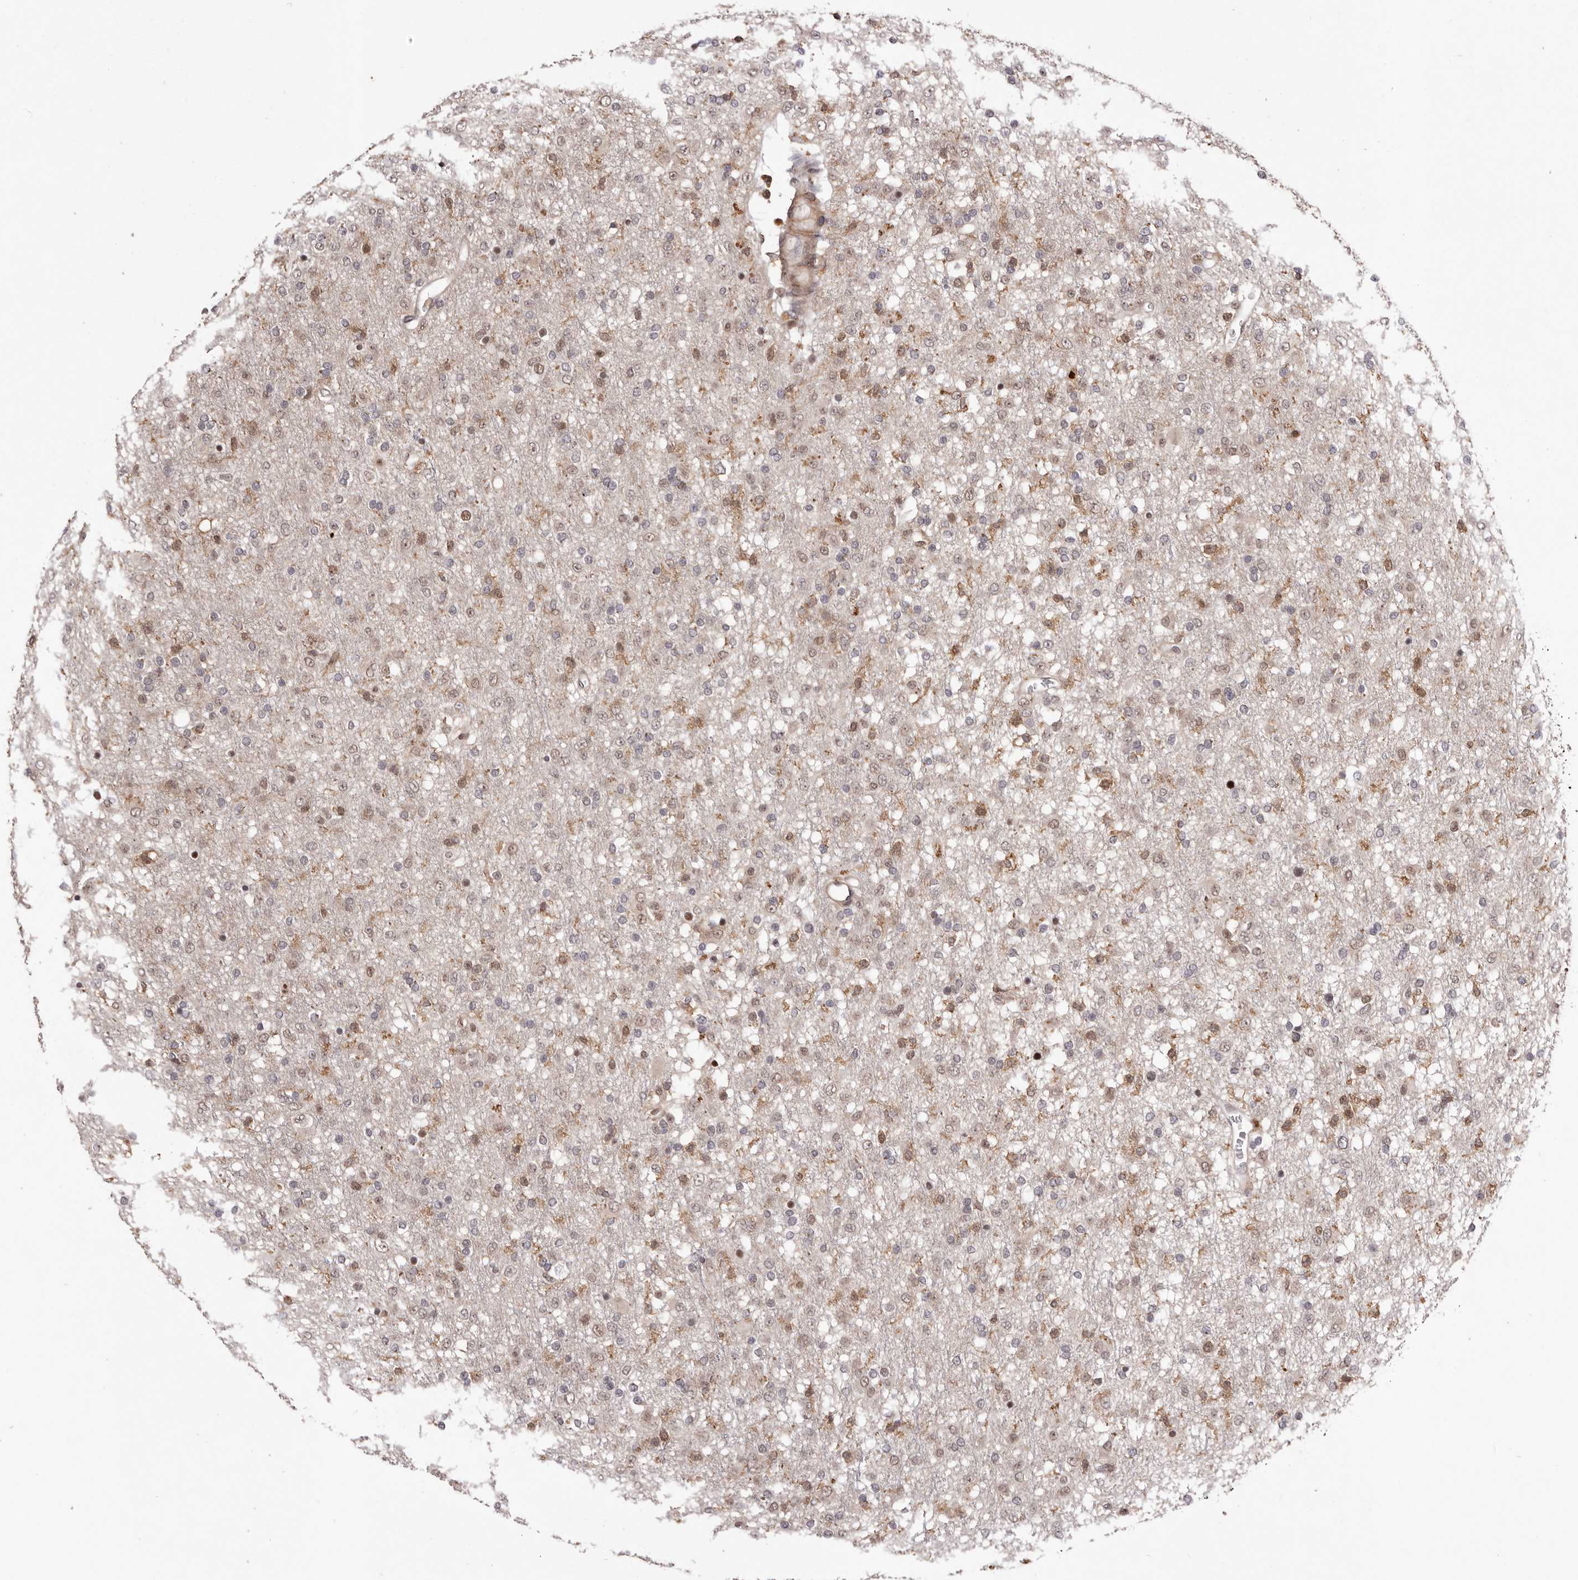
{"staining": {"intensity": "moderate", "quantity": "<25%", "location": "cytoplasmic/membranous,nuclear"}, "tissue": "glioma", "cell_type": "Tumor cells", "image_type": "cancer", "snomed": [{"axis": "morphology", "description": "Glioma, malignant, Low grade"}, {"axis": "topography", "description": "Brain"}], "caption": "The photomicrograph demonstrates immunohistochemical staining of malignant glioma (low-grade). There is moderate cytoplasmic/membranous and nuclear expression is identified in about <25% of tumor cells.", "gene": "FBXO5", "patient": {"sex": "male", "age": 65}}